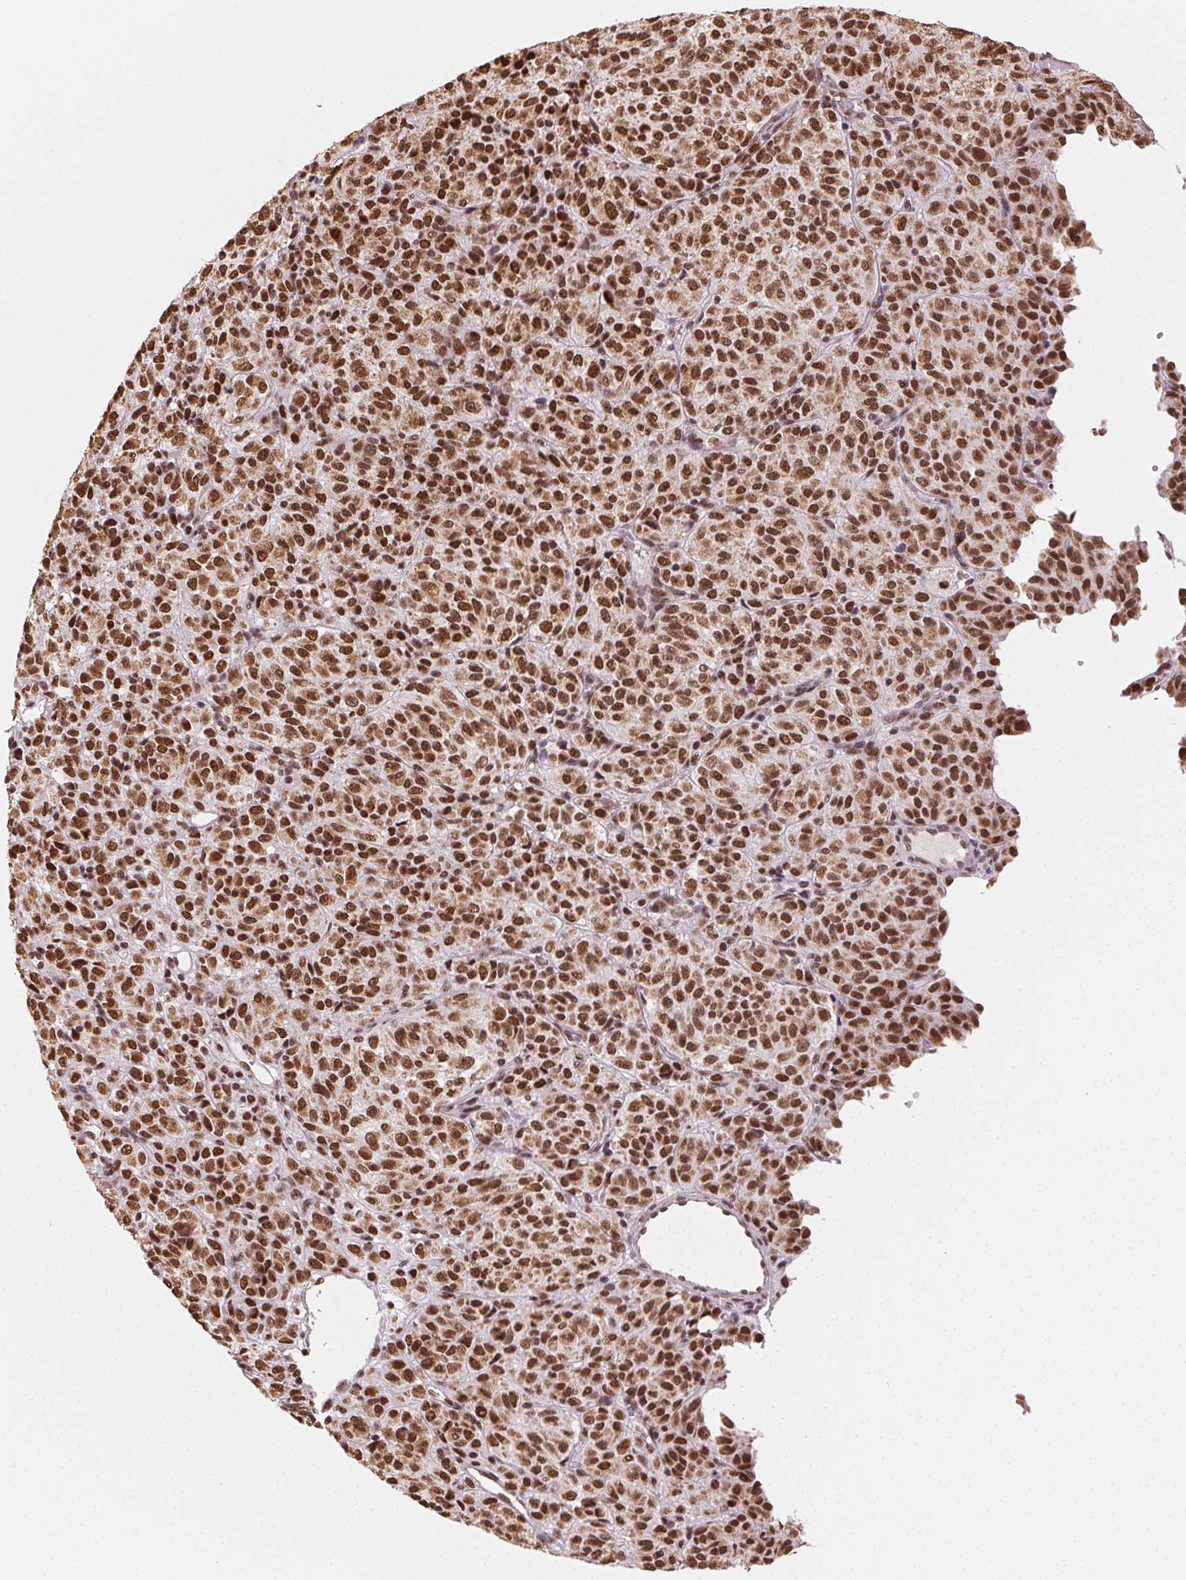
{"staining": {"intensity": "strong", "quantity": ">75%", "location": "nuclear"}, "tissue": "melanoma", "cell_type": "Tumor cells", "image_type": "cancer", "snomed": [{"axis": "morphology", "description": "Malignant melanoma, Metastatic site"}, {"axis": "topography", "description": "Brain"}], "caption": "Immunohistochemistry staining of melanoma, which reveals high levels of strong nuclear positivity in approximately >75% of tumor cells indicating strong nuclear protein staining. The staining was performed using DAB (3,3'-diaminobenzidine) (brown) for protein detection and nuclei were counterstained in hematoxylin (blue).", "gene": "TOPORS", "patient": {"sex": "female", "age": 56}}